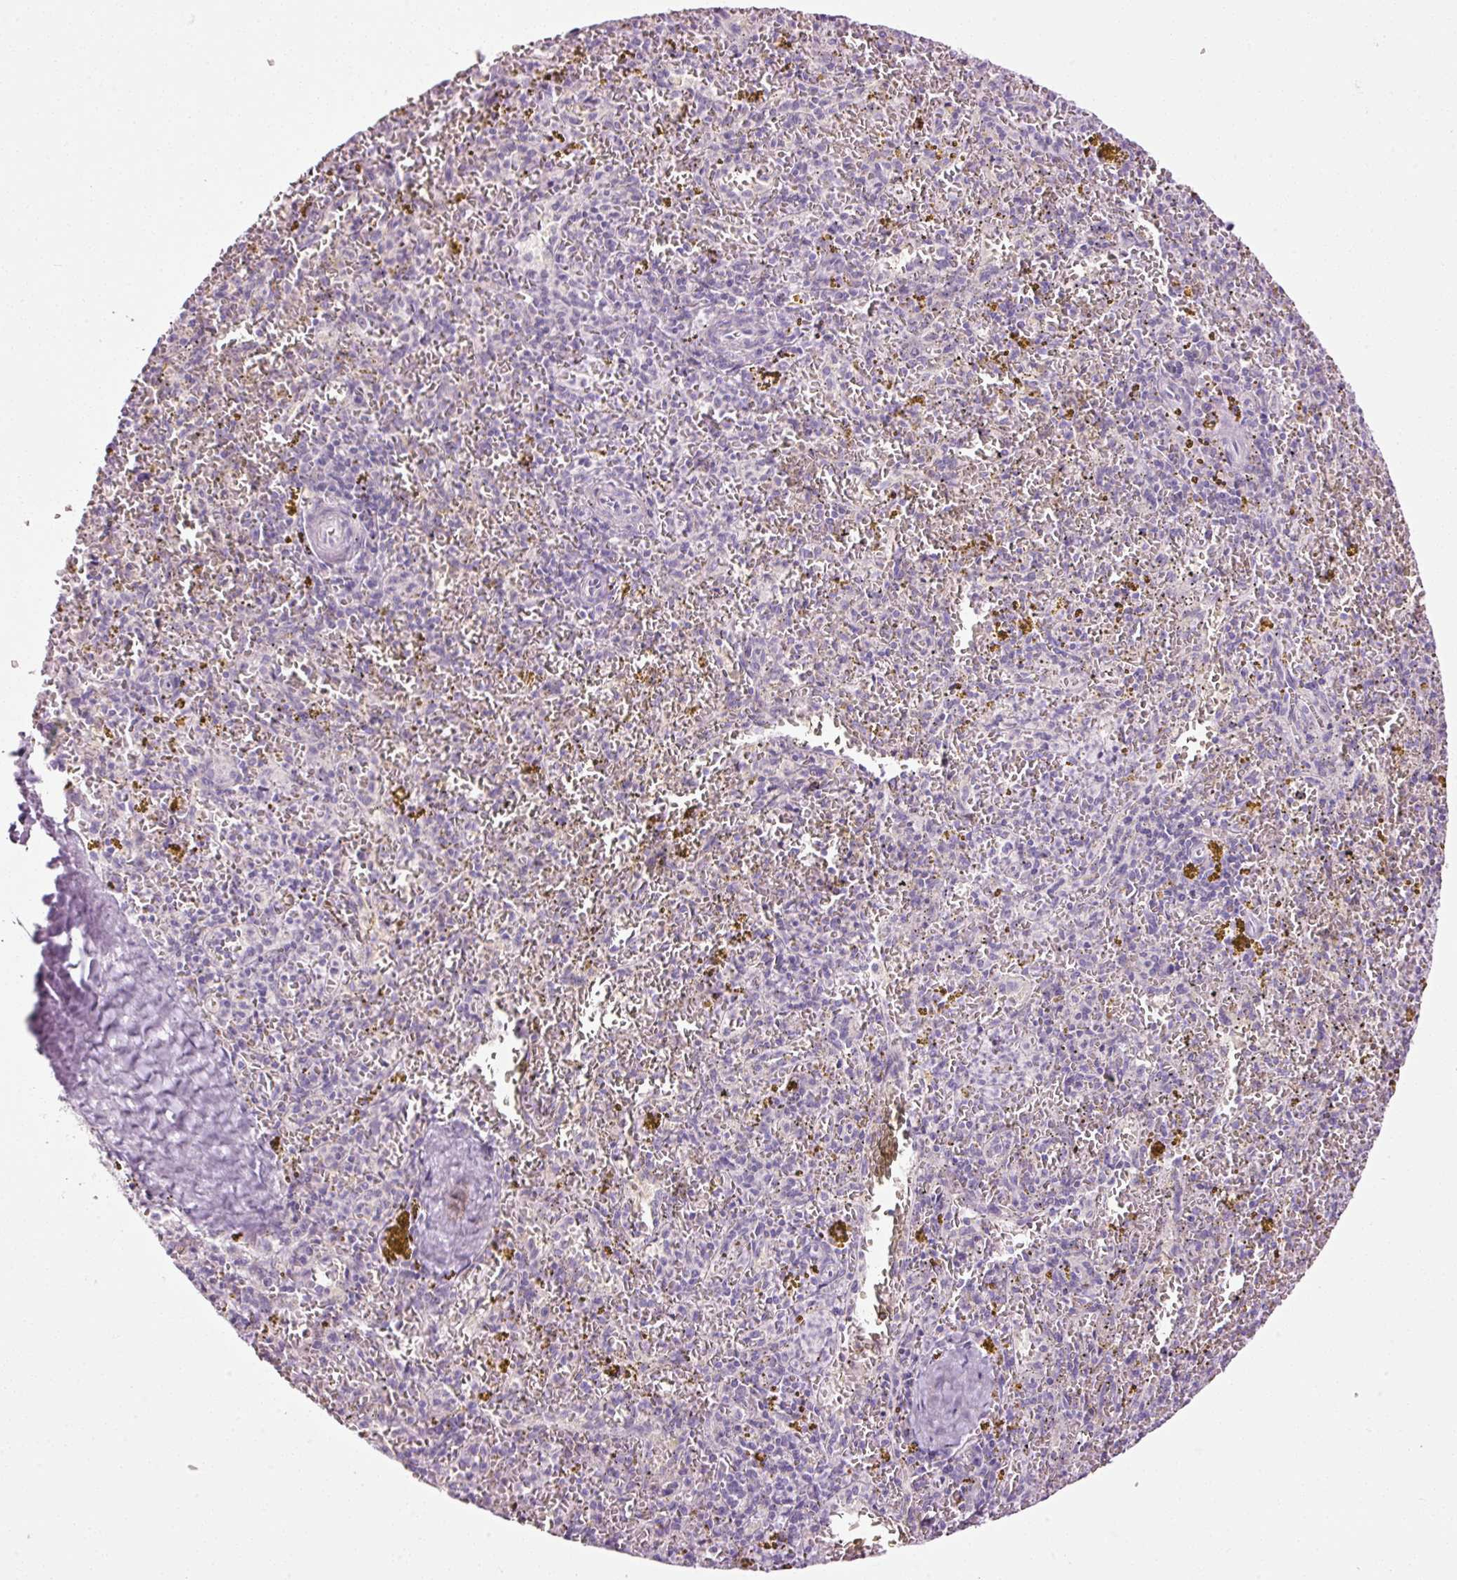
{"staining": {"intensity": "negative", "quantity": "none", "location": "none"}, "tissue": "spleen", "cell_type": "Cells in red pulp", "image_type": "normal", "snomed": [{"axis": "morphology", "description": "Normal tissue, NOS"}, {"axis": "topography", "description": "Spleen"}], "caption": "An image of spleen stained for a protein exhibits no brown staining in cells in red pulp.", "gene": "ANKRD20A1", "patient": {"sex": "male", "age": 57}}